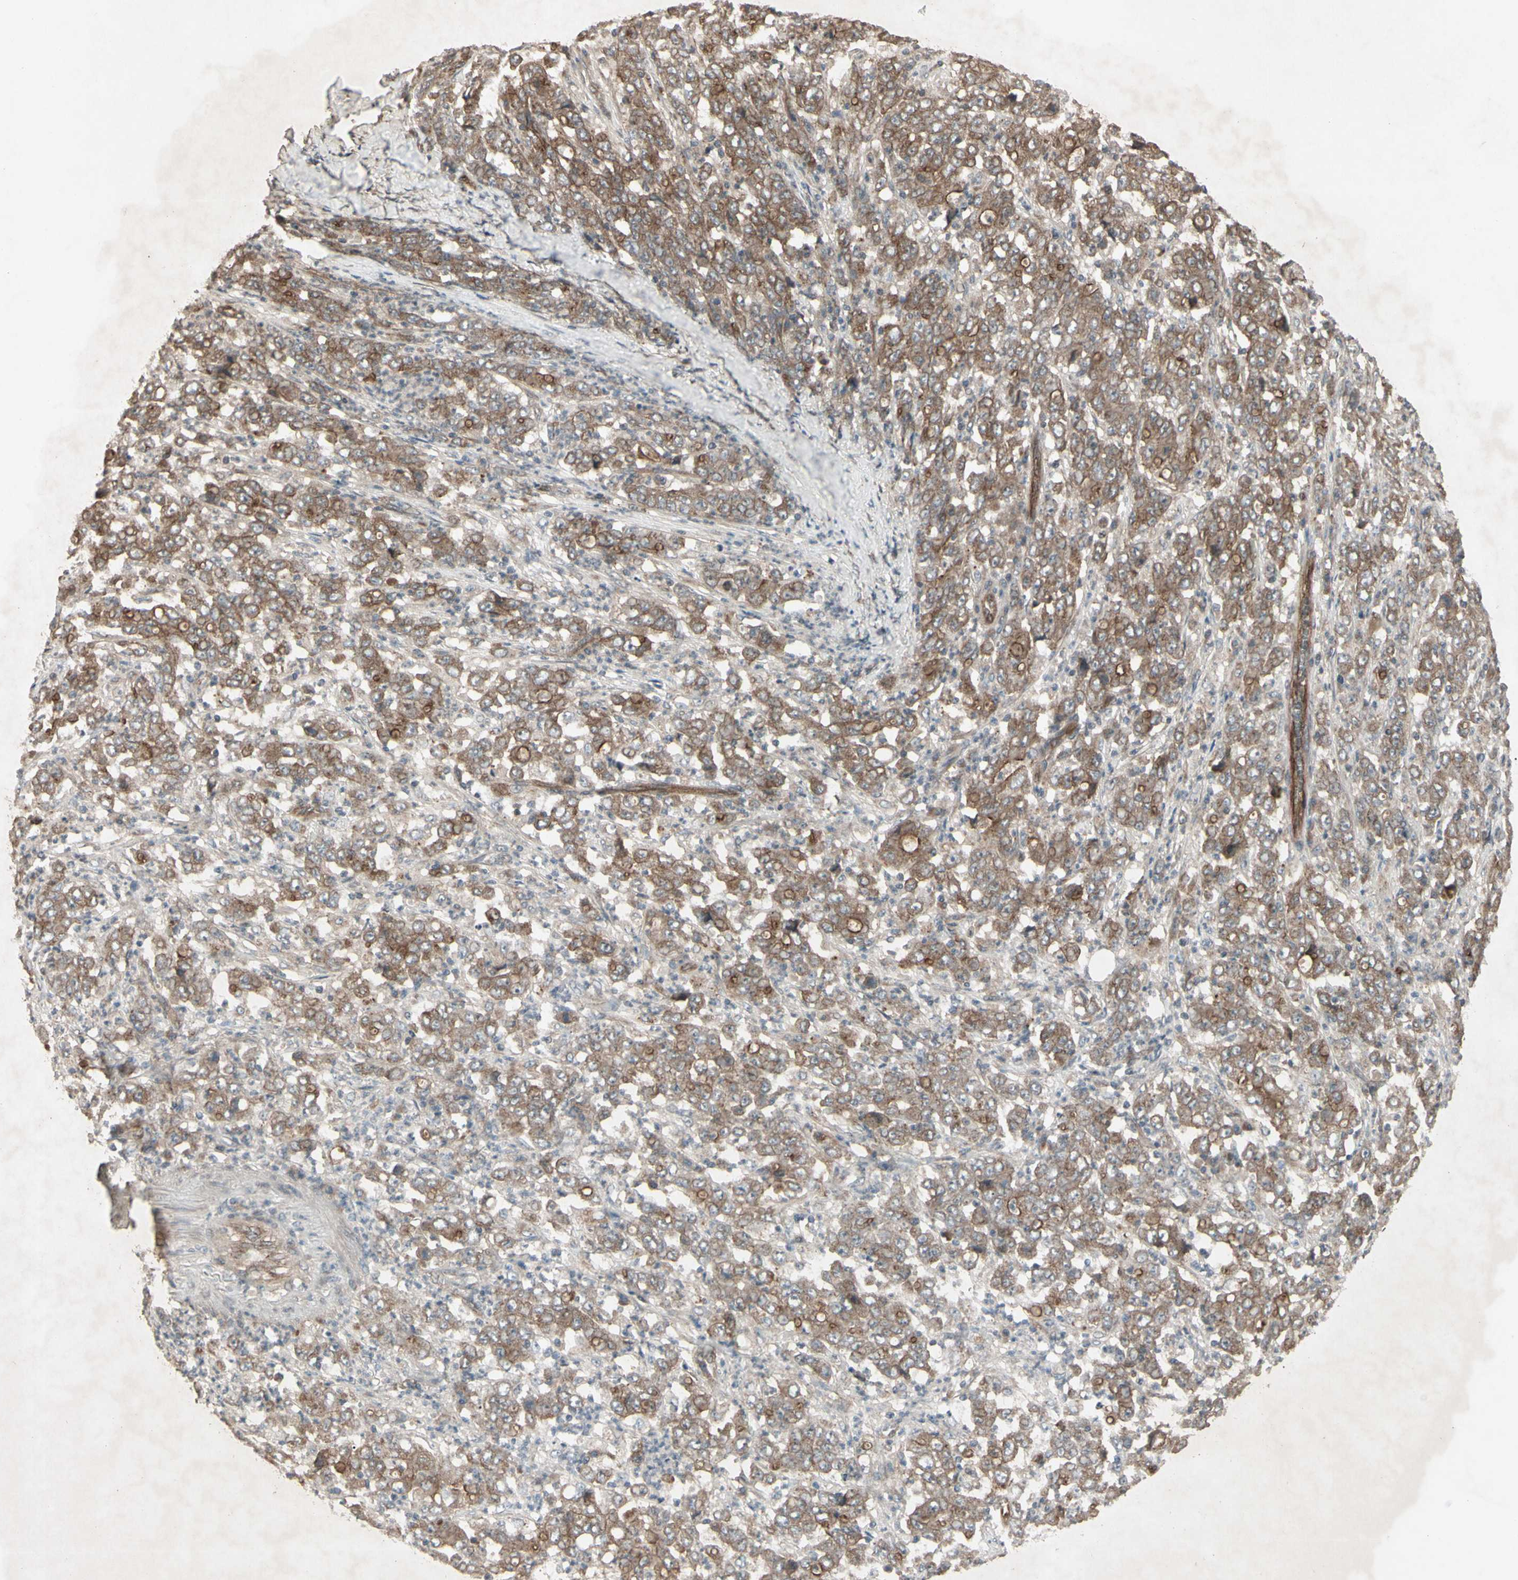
{"staining": {"intensity": "moderate", "quantity": "25%-75%", "location": "cytoplasmic/membranous"}, "tissue": "stomach cancer", "cell_type": "Tumor cells", "image_type": "cancer", "snomed": [{"axis": "morphology", "description": "Adenocarcinoma, NOS"}, {"axis": "topography", "description": "Stomach, lower"}], "caption": "Immunohistochemistry (DAB (3,3'-diaminobenzidine)) staining of human stomach adenocarcinoma demonstrates moderate cytoplasmic/membranous protein expression in about 25%-75% of tumor cells.", "gene": "JAG1", "patient": {"sex": "female", "age": 71}}